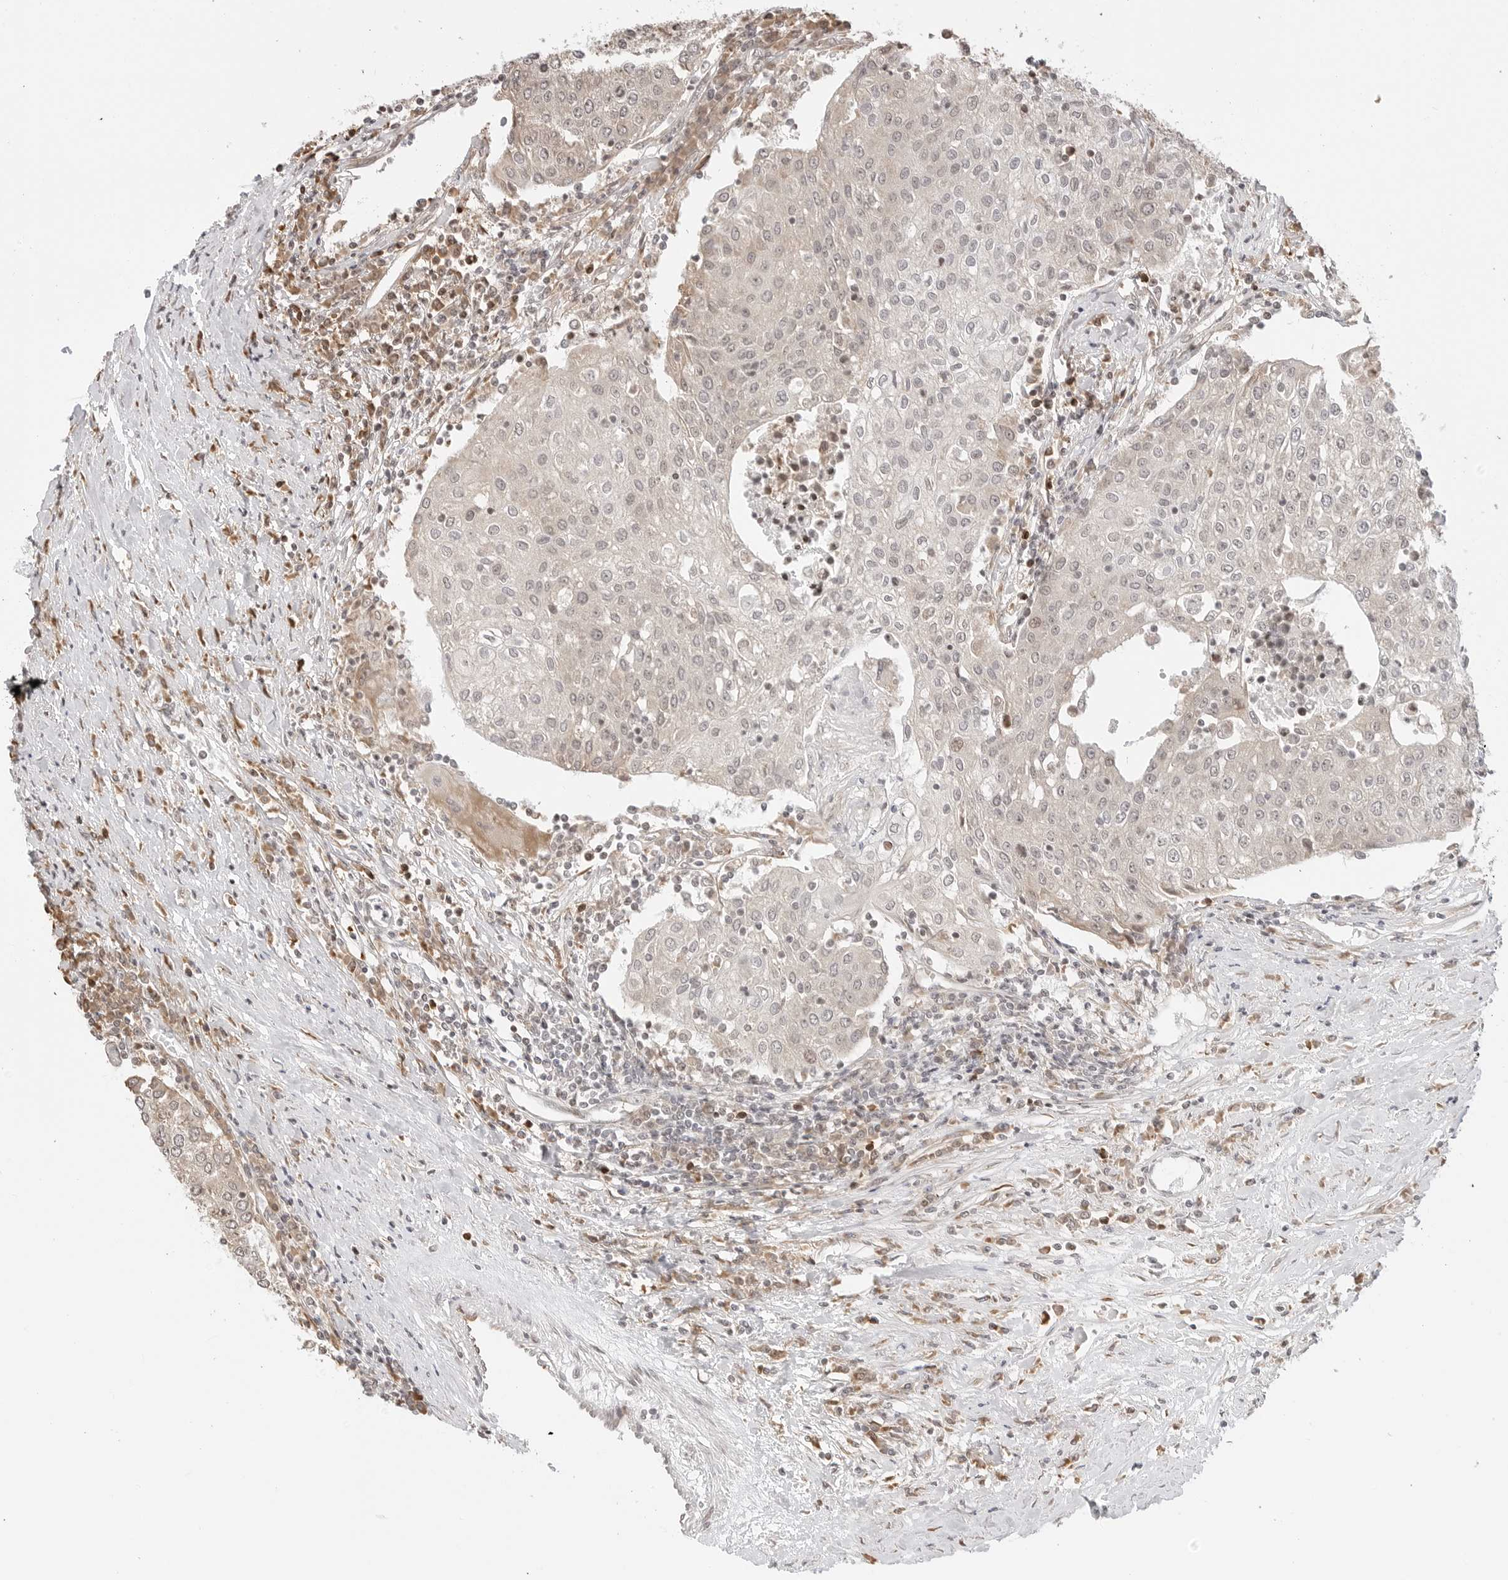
{"staining": {"intensity": "negative", "quantity": "none", "location": "none"}, "tissue": "urothelial cancer", "cell_type": "Tumor cells", "image_type": "cancer", "snomed": [{"axis": "morphology", "description": "Urothelial carcinoma, High grade"}, {"axis": "topography", "description": "Urinary bladder"}], "caption": "Immunohistochemistry (IHC) of human high-grade urothelial carcinoma exhibits no positivity in tumor cells. (DAB (3,3'-diaminobenzidine) immunohistochemistry (IHC), high magnification).", "gene": "FKBP14", "patient": {"sex": "female", "age": 85}}